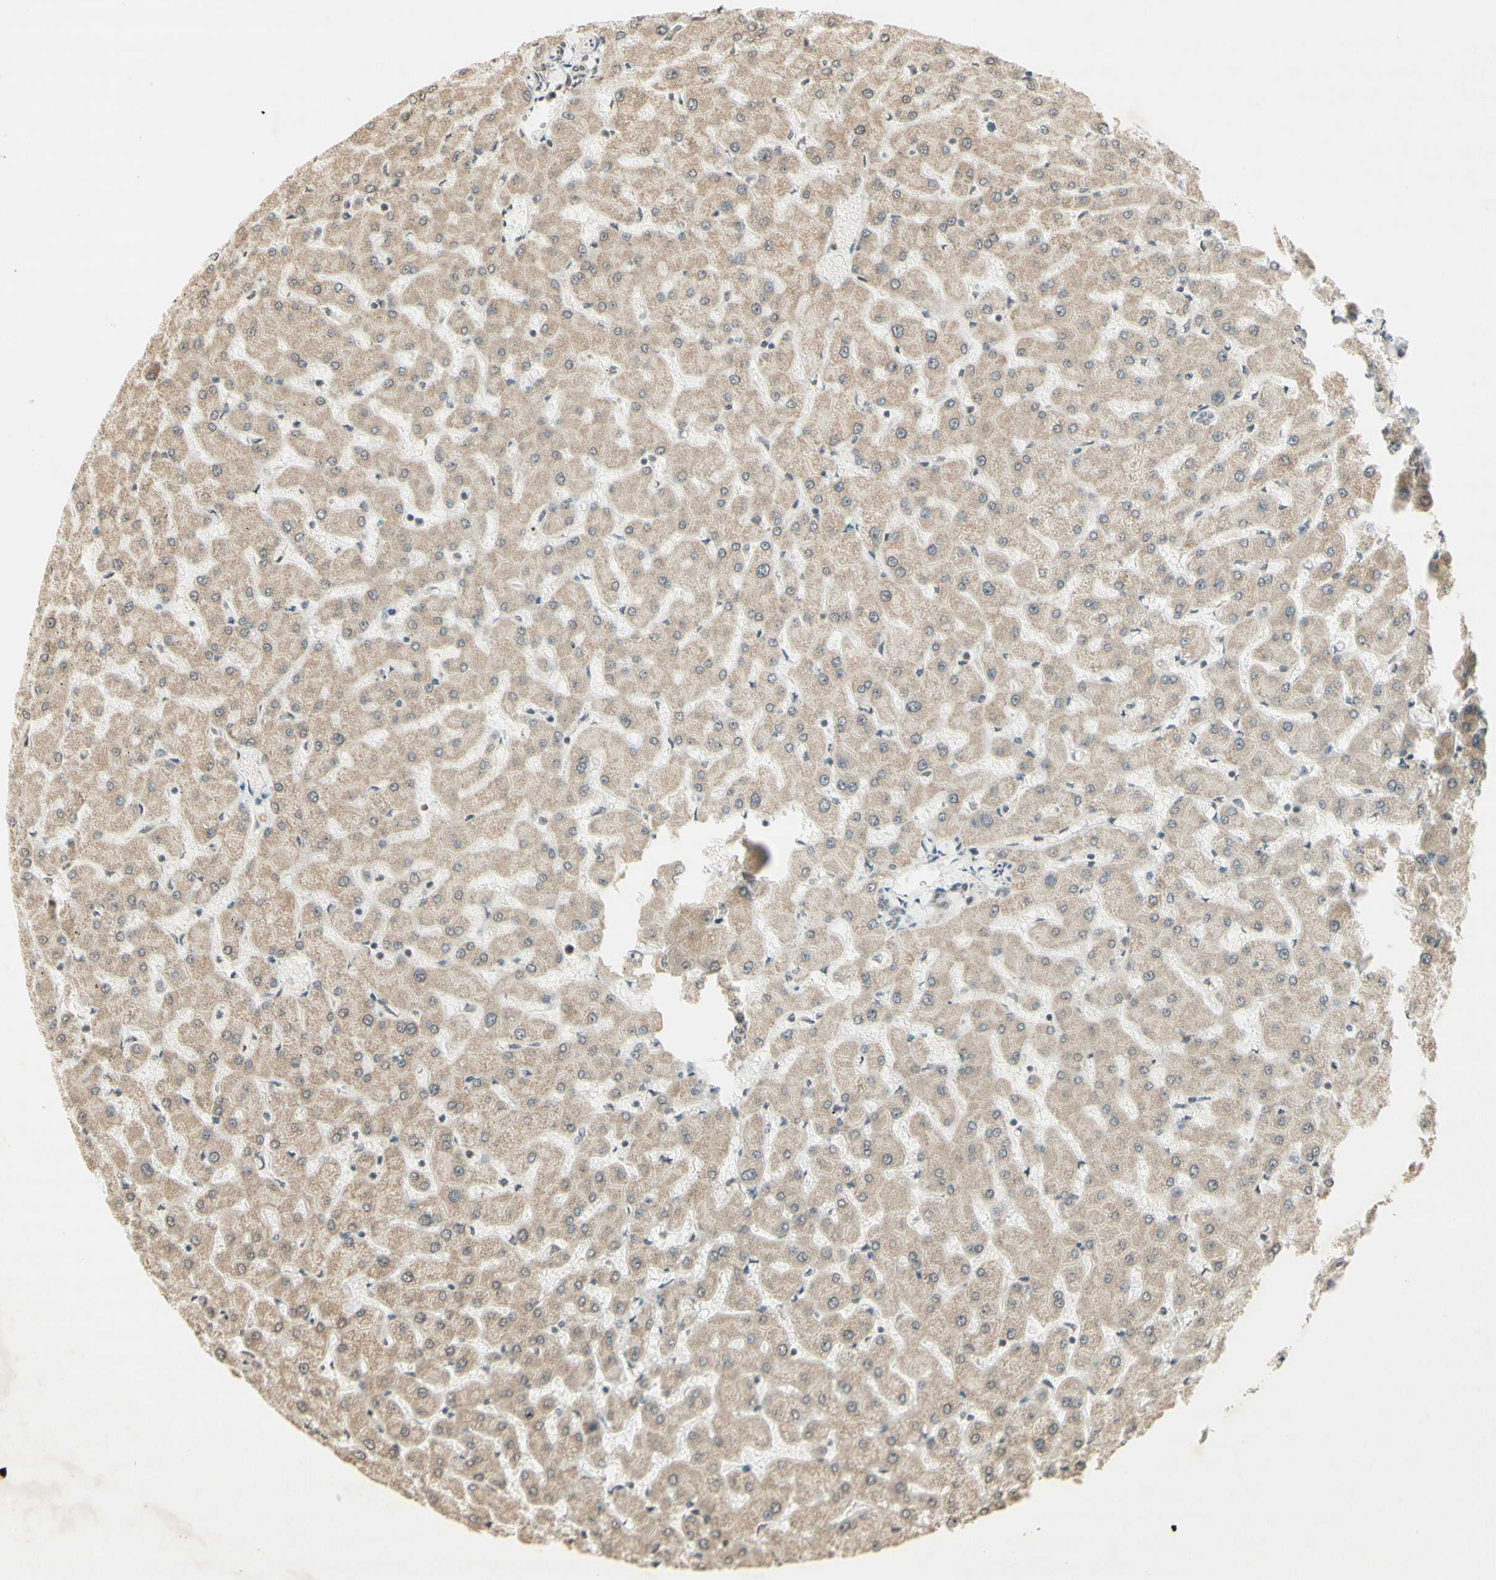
{"staining": {"intensity": "weak", "quantity": "25%-75%", "location": "cytoplasmic/membranous"}, "tissue": "liver", "cell_type": "Cholangiocytes", "image_type": "normal", "snomed": [{"axis": "morphology", "description": "Normal tissue, NOS"}, {"axis": "topography", "description": "Liver"}], "caption": "This is an image of immunohistochemistry (IHC) staining of benign liver, which shows weak staining in the cytoplasmic/membranous of cholangiocytes.", "gene": "CCNI", "patient": {"sex": "female", "age": 63}}